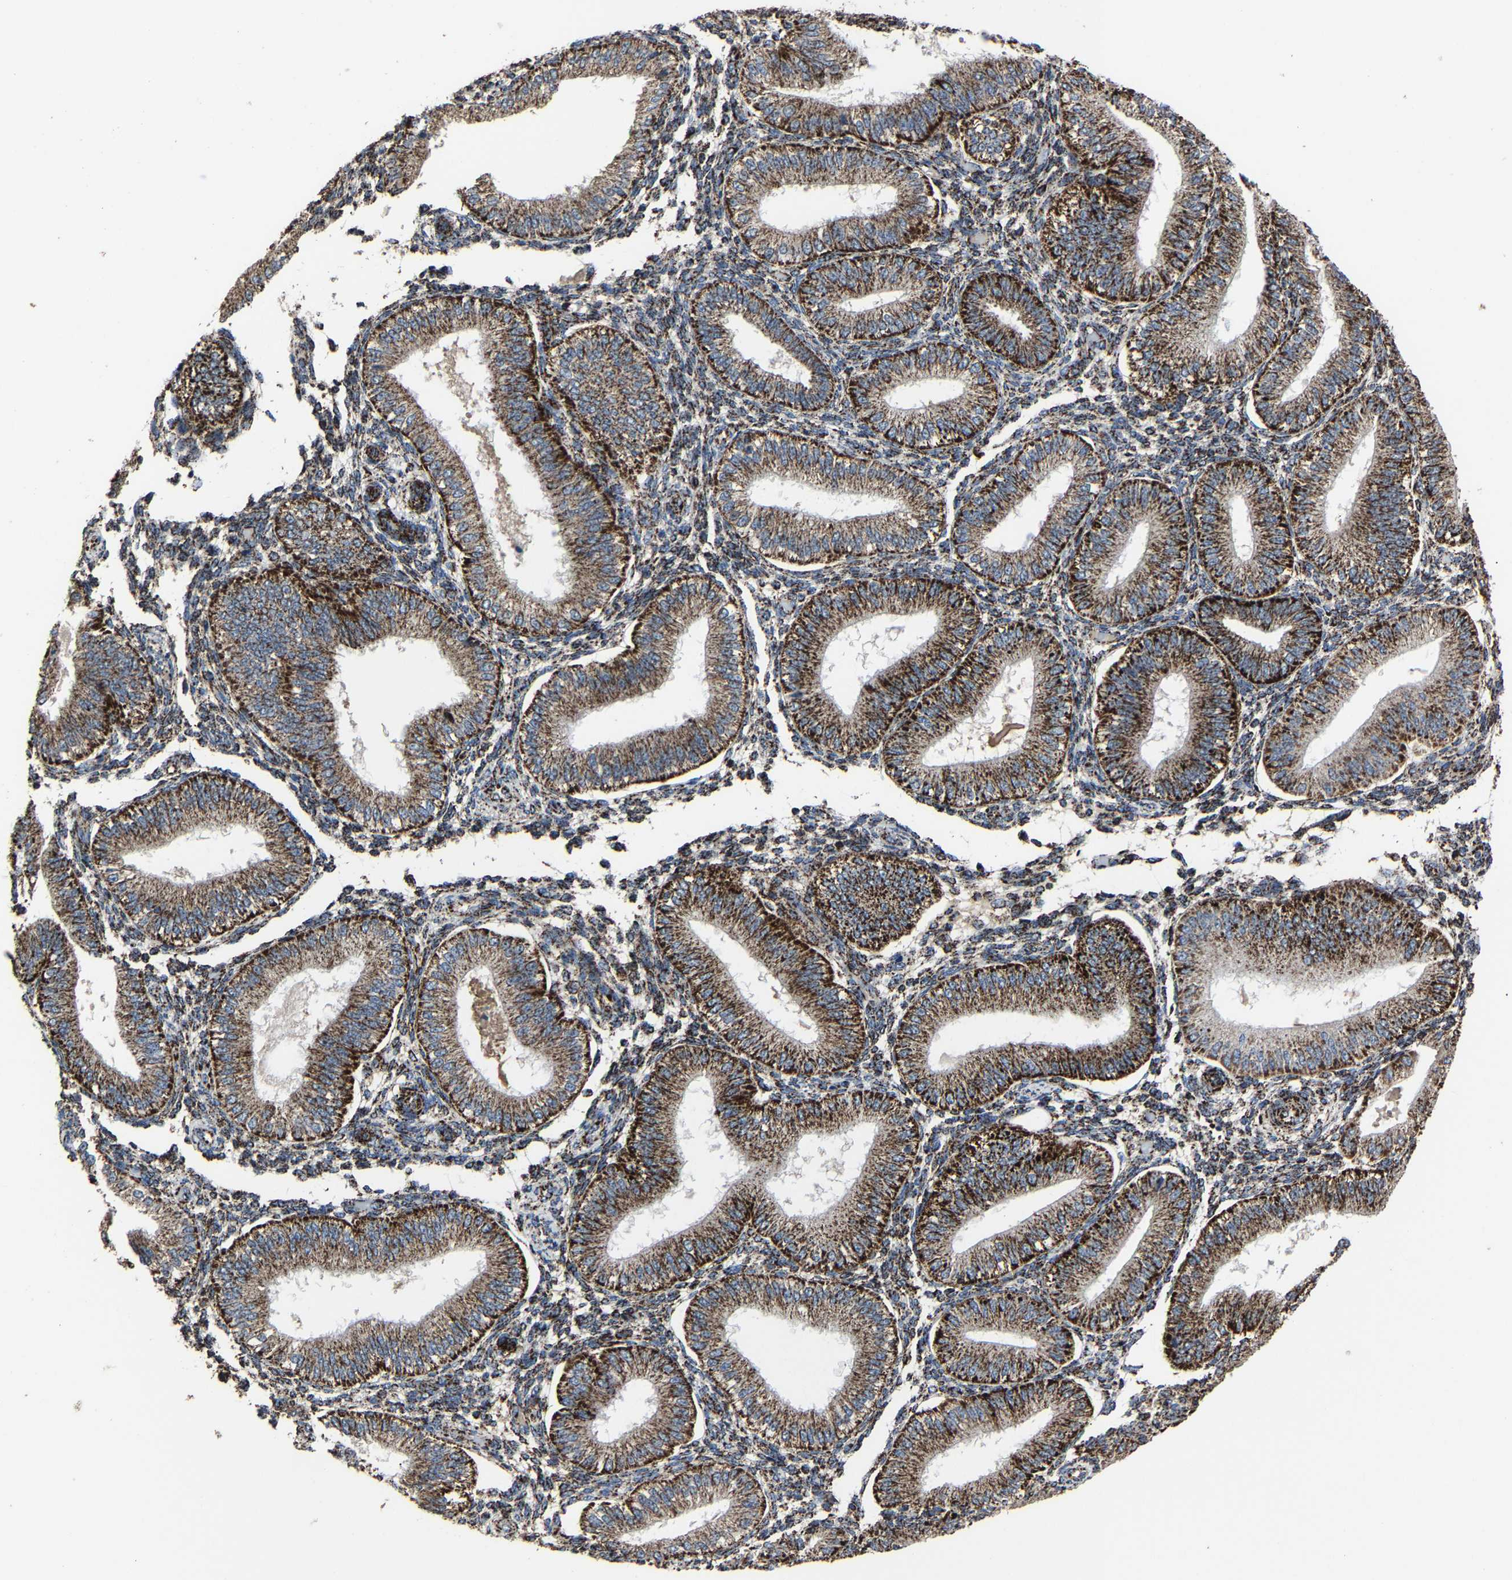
{"staining": {"intensity": "moderate", "quantity": ">75%", "location": "cytoplasmic/membranous"}, "tissue": "endometrium", "cell_type": "Cells in endometrial stroma", "image_type": "normal", "snomed": [{"axis": "morphology", "description": "Normal tissue, NOS"}, {"axis": "topography", "description": "Endometrium"}], "caption": "Protein staining shows moderate cytoplasmic/membranous expression in about >75% of cells in endometrial stroma in unremarkable endometrium.", "gene": "NDUFV3", "patient": {"sex": "female", "age": 39}}